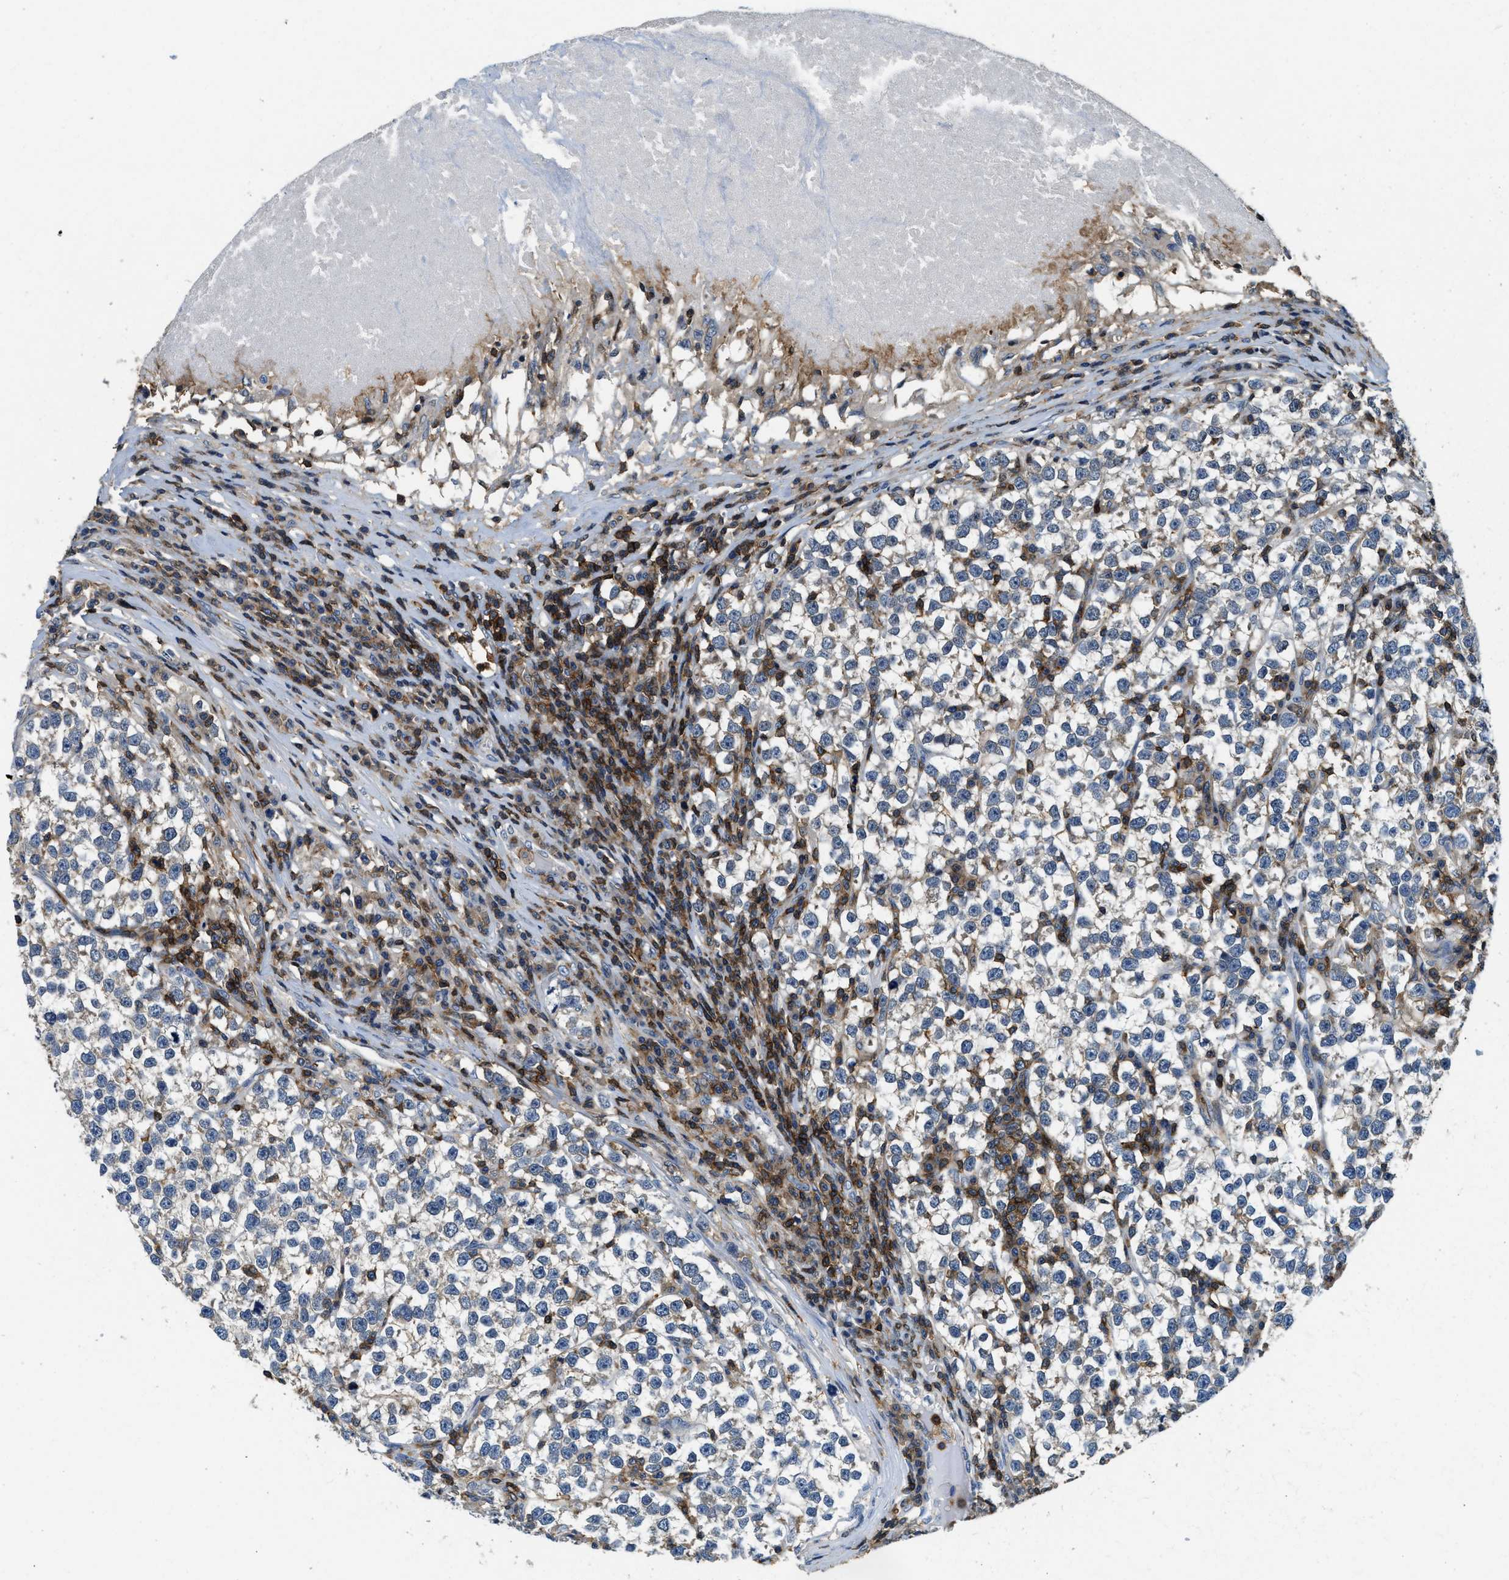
{"staining": {"intensity": "weak", "quantity": "<25%", "location": "cytoplasmic/membranous"}, "tissue": "testis cancer", "cell_type": "Tumor cells", "image_type": "cancer", "snomed": [{"axis": "morphology", "description": "Normal tissue, NOS"}, {"axis": "morphology", "description": "Seminoma, NOS"}, {"axis": "topography", "description": "Testis"}], "caption": "Tumor cells are negative for protein expression in human testis cancer.", "gene": "MYO1G", "patient": {"sex": "male", "age": 43}}